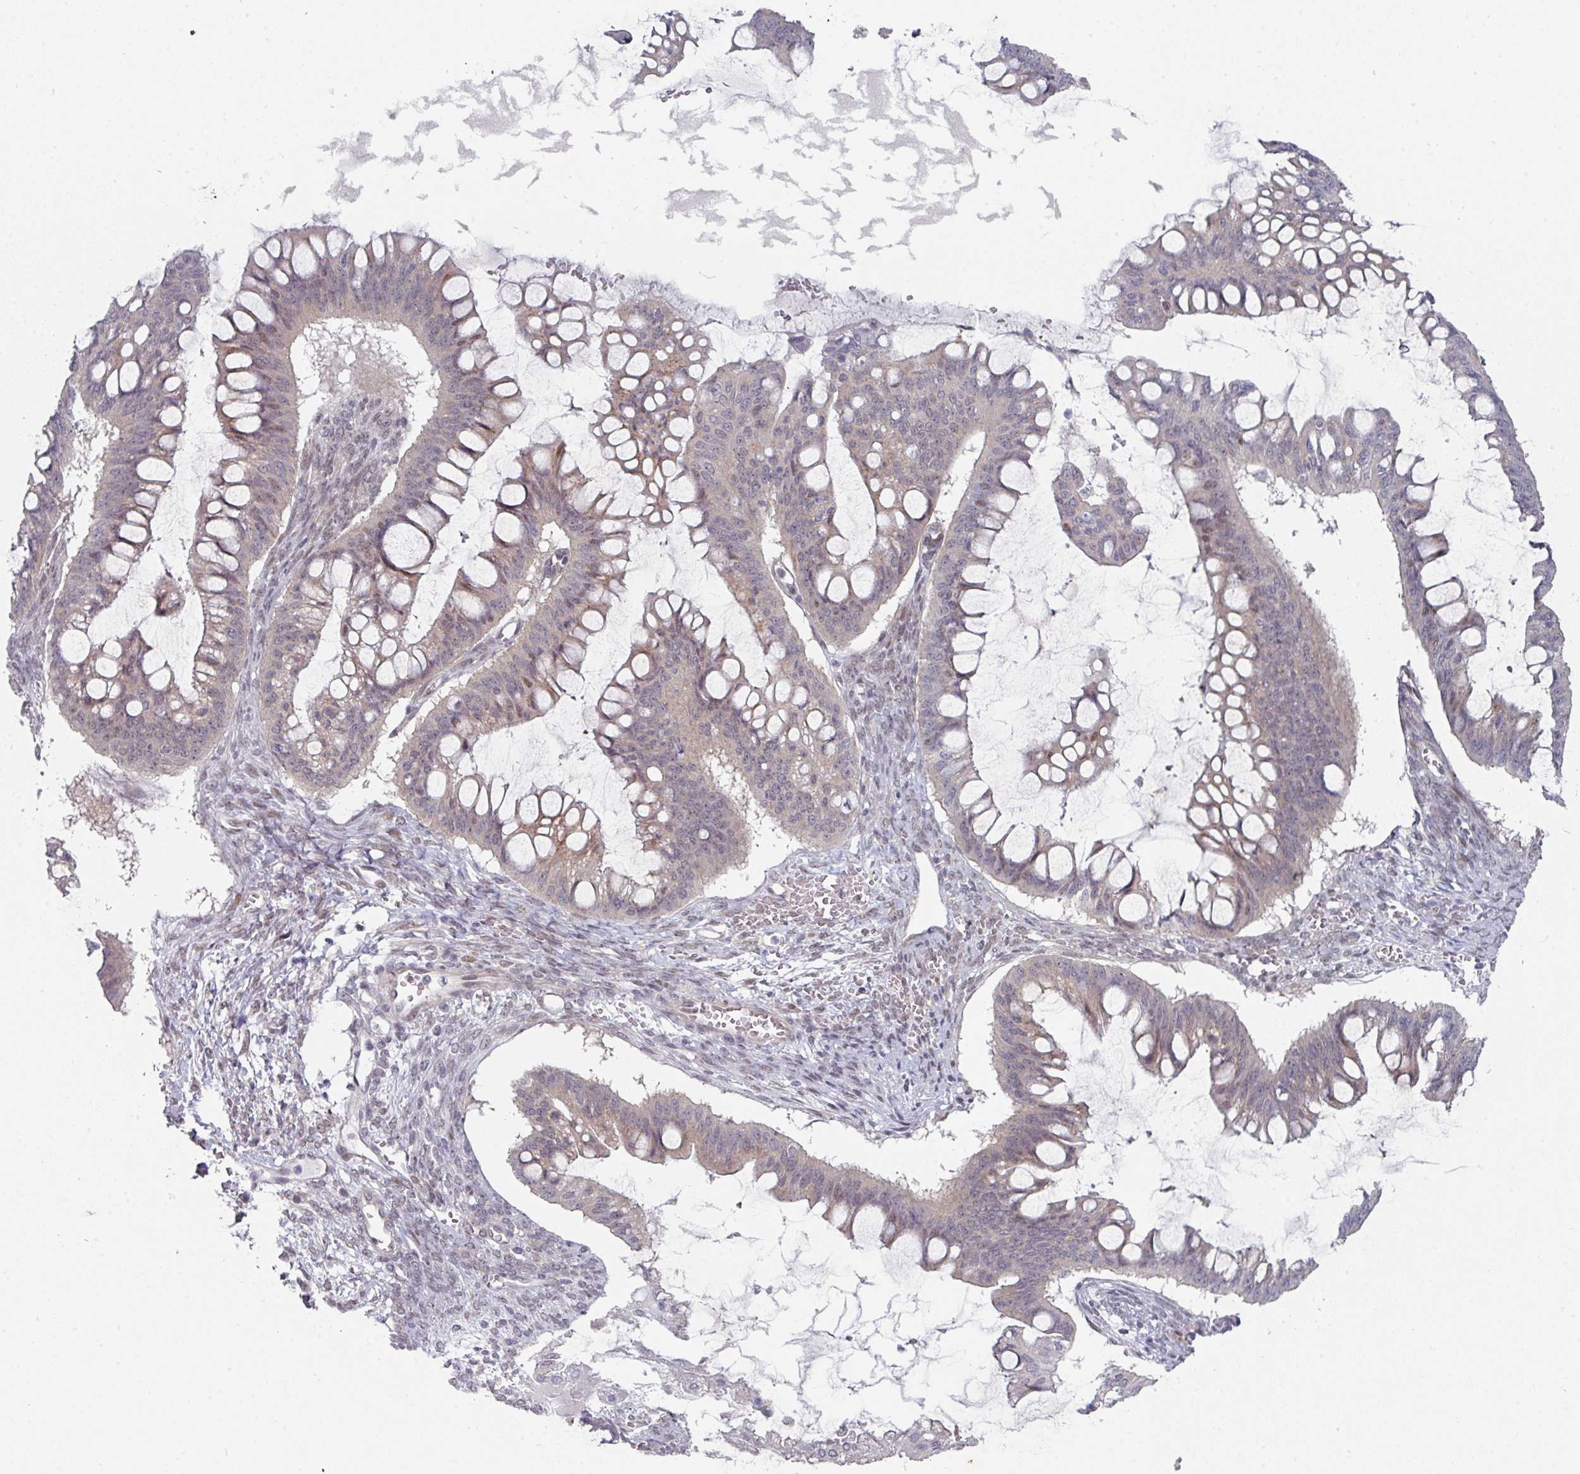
{"staining": {"intensity": "negative", "quantity": "none", "location": "none"}, "tissue": "ovarian cancer", "cell_type": "Tumor cells", "image_type": "cancer", "snomed": [{"axis": "morphology", "description": "Cystadenocarcinoma, mucinous, NOS"}, {"axis": "topography", "description": "Ovary"}], "caption": "A histopathology image of human ovarian cancer is negative for staining in tumor cells. (IHC, brightfield microscopy, high magnification).", "gene": "TMCC1", "patient": {"sex": "female", "age": 73}}